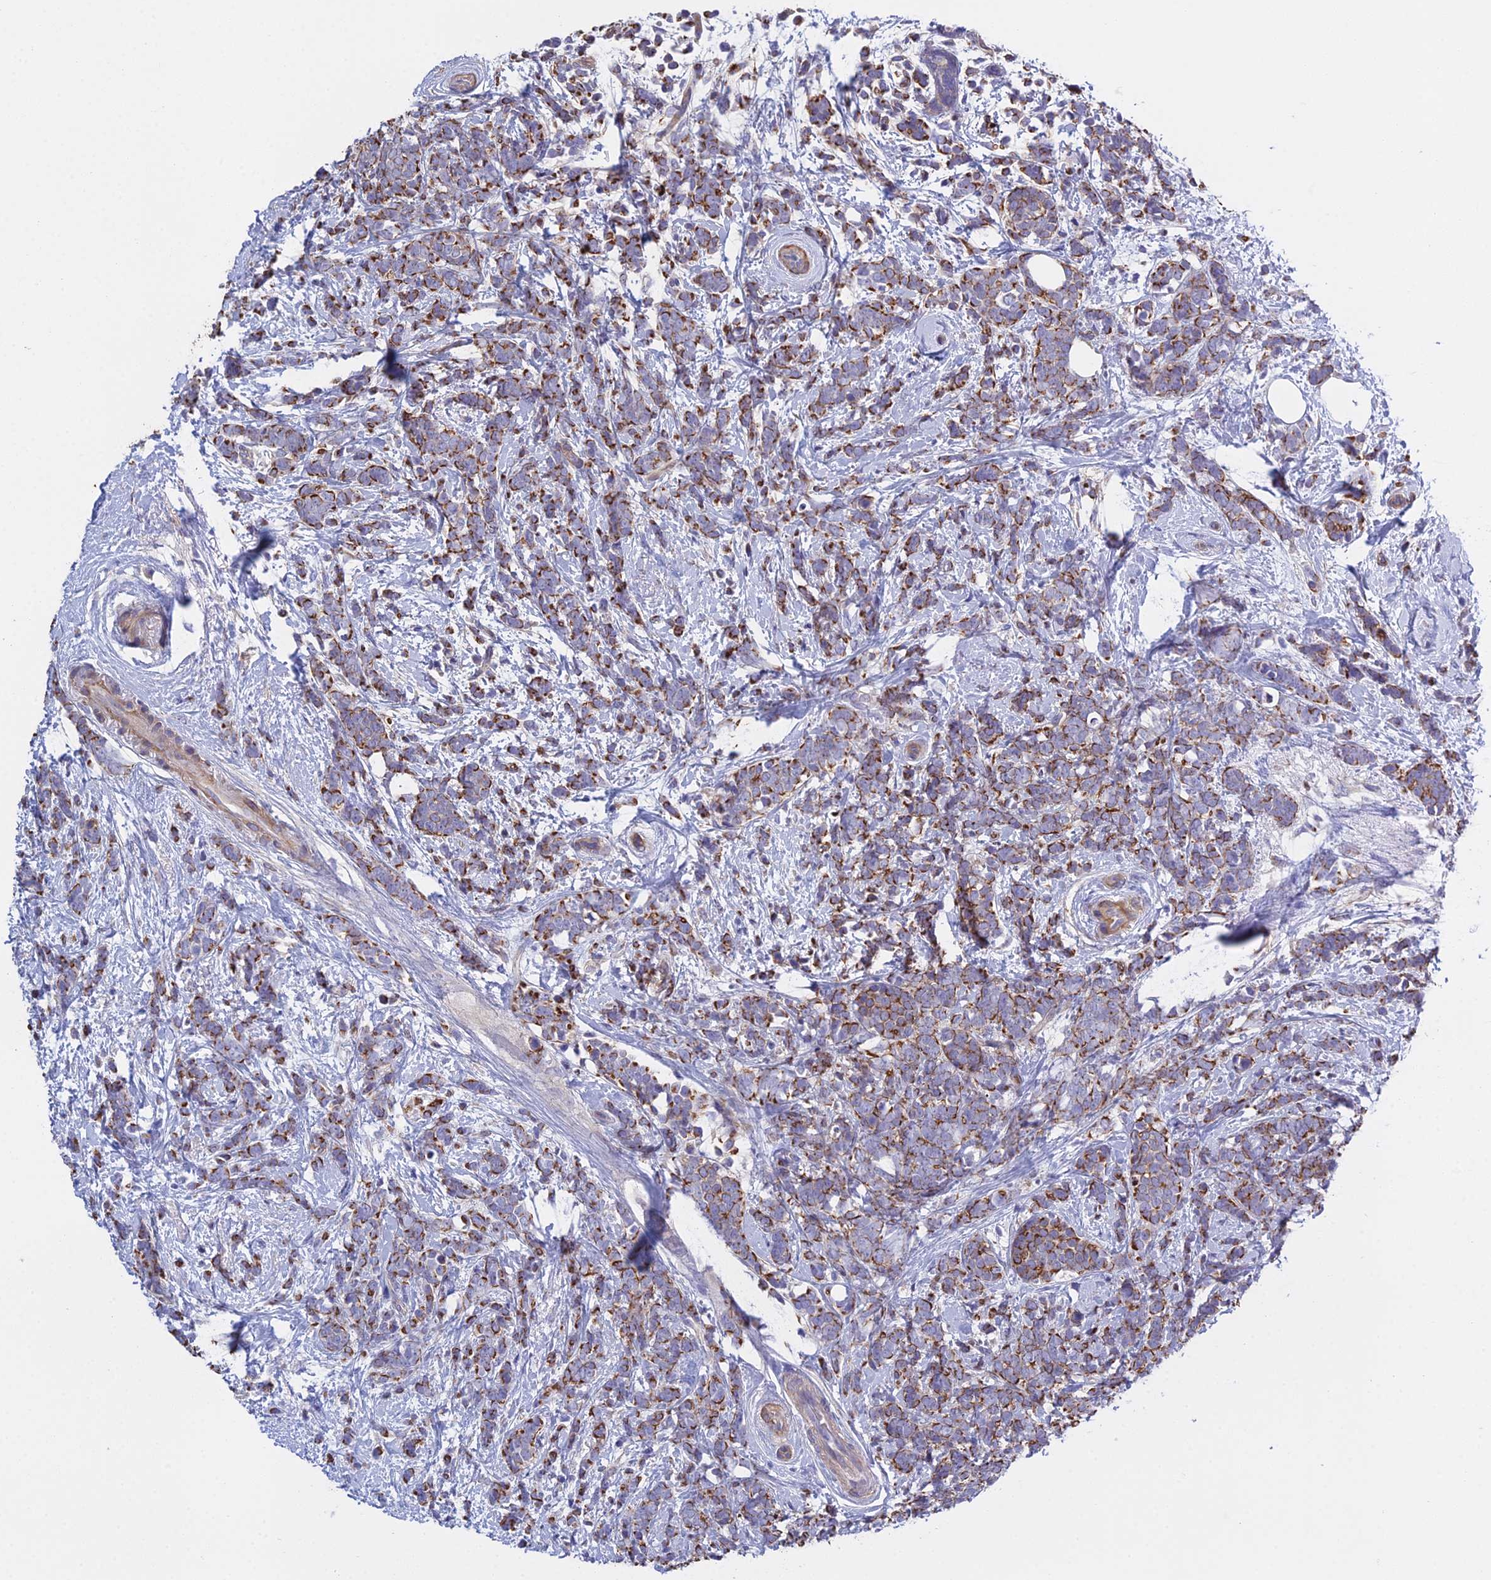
{"staining": {"intensity": "strong", "quantity": ">75%", "location": "cytoplasmic/membranous"}, "tissue": "breast cancer", "cell_type": "Tumor cells", "image_type": "cancer", "snomed": [{"axis": "morphology", "description": "Lobular carcinoma"}, {"axis": "topography", "description": "Breast"}], "caption": "IHC (DAB (3,3'-diaminobenzidine)) staining of human breast lobular carcinoma reveals strong cytoplasmic/membranous protein staining in approximately >75% of tumor cells. Using DAB (brown) and hematoxylin (blue) stains, captured at high magnification using brightfield microscopy.", "gene": "LZTS2", "patient": {"sex": "female", "age": 58}}